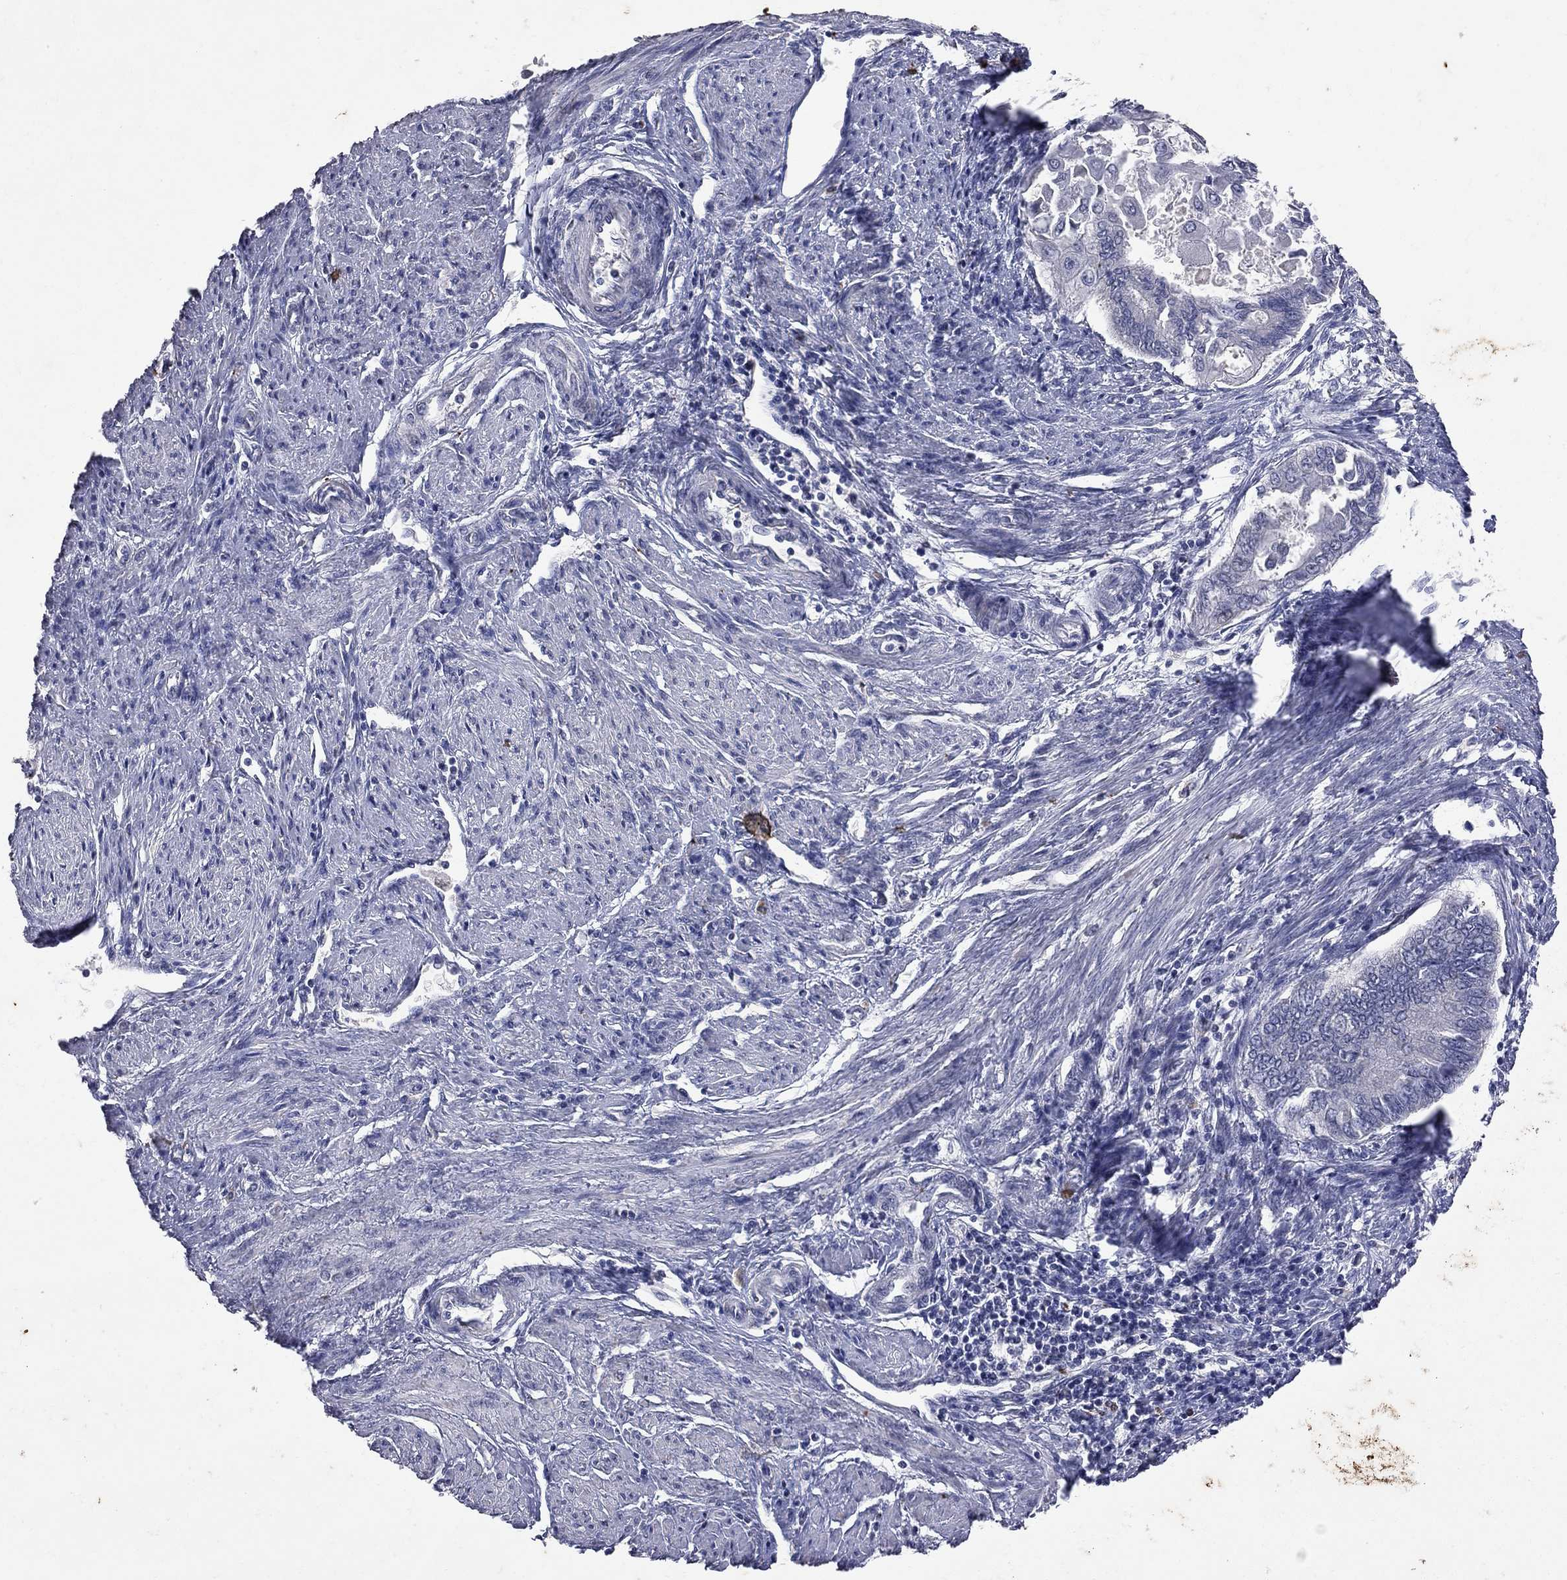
{"staining": {"intensity": "negative", "quantity": "none", "location": "none"}, "tissue": "endometrial cancer", "cell_type": "Tumor cells", "image_type": "cancer", "snomed": [{"axis": "morphology", "description": "Adenocarcinoma, NOS"}, {"axis": "topography", "description": "Endometrium"}], "caption": "IHC of endometrial cancer (adenocarcinoma) shows no positivity in tumor cells.", "gene": "NOS2", "patient": {"sex": "female", "age": 86}}